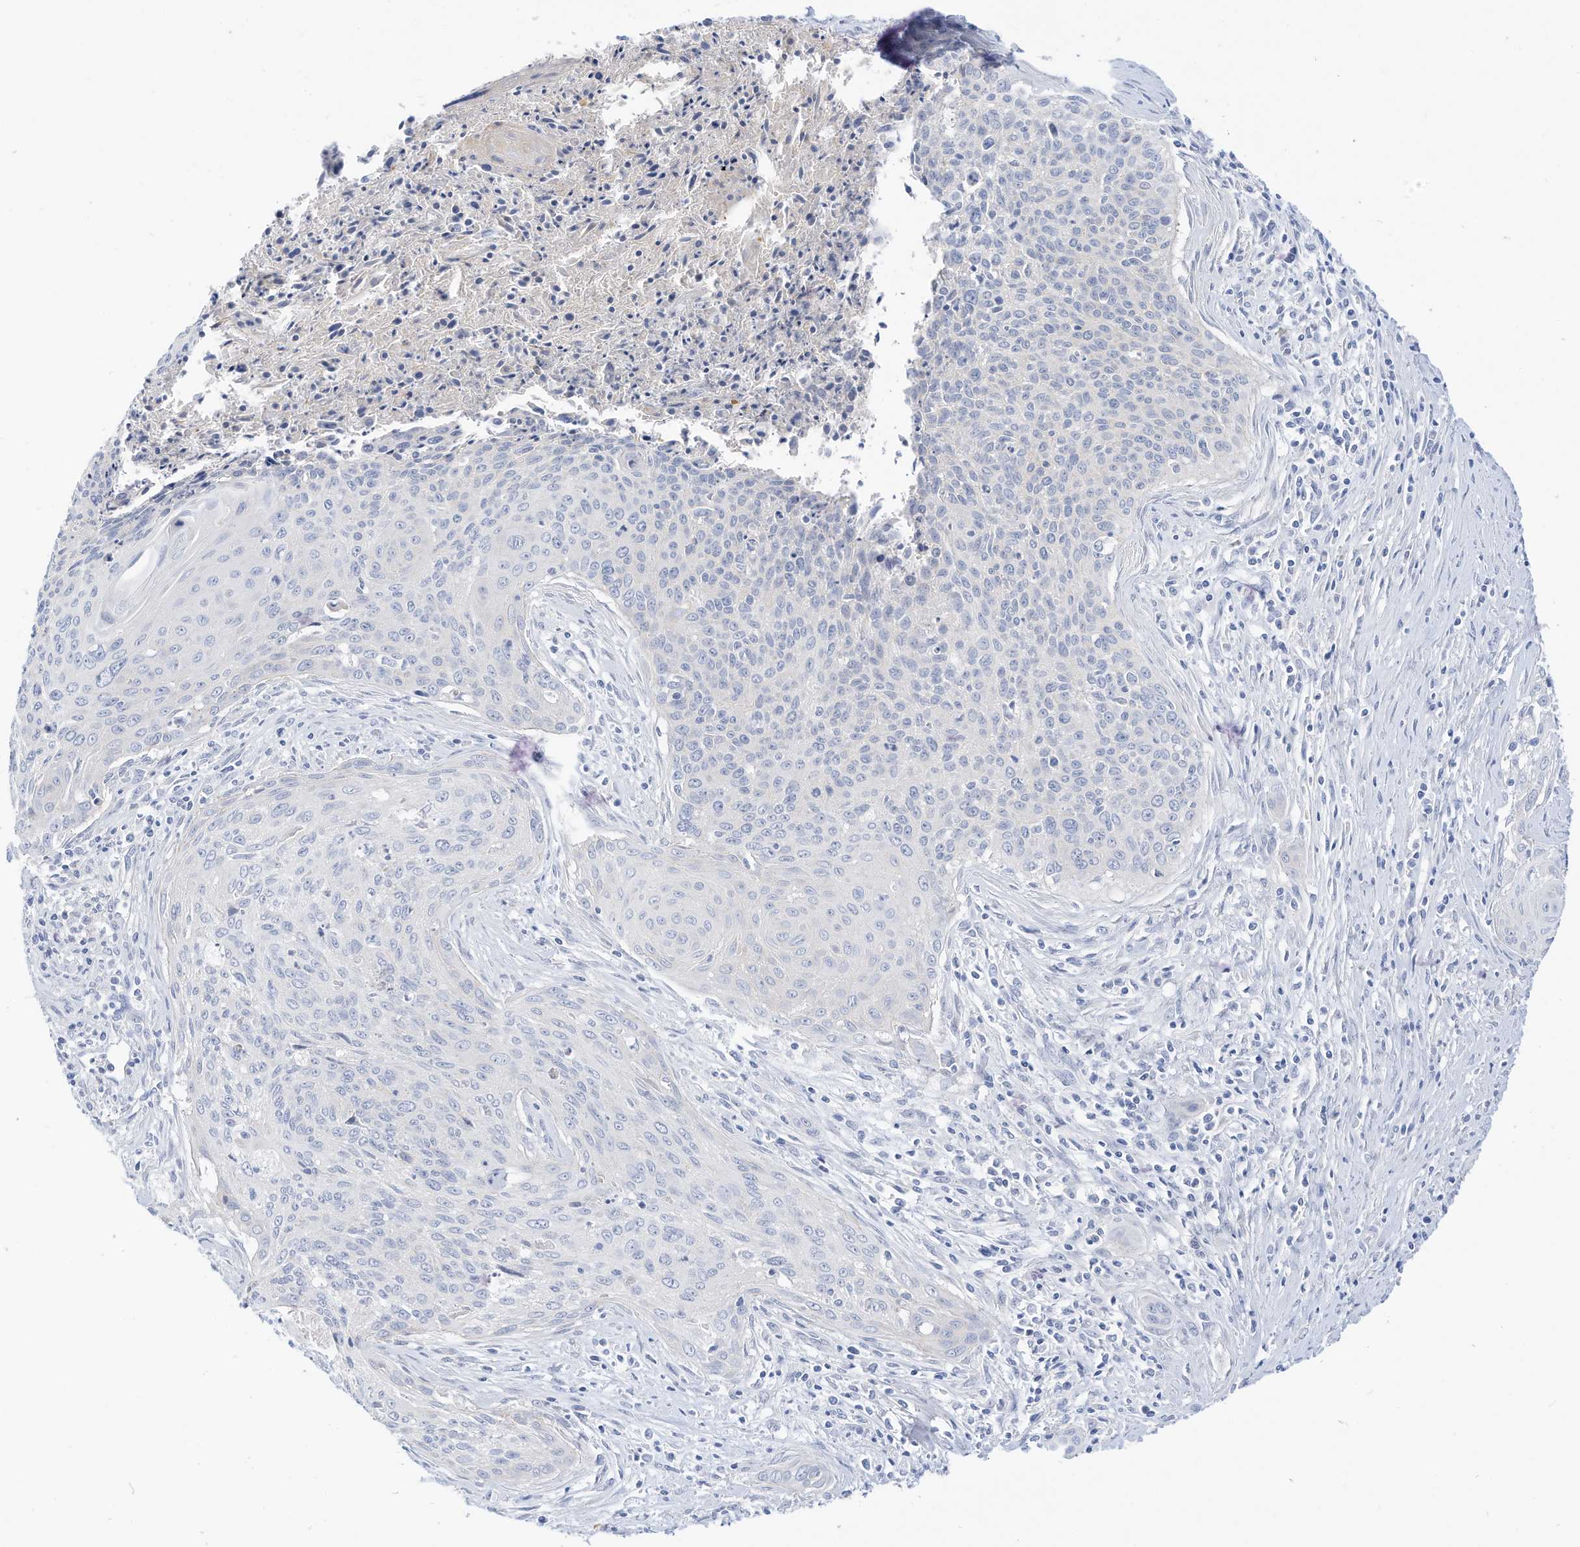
{"staining": {"intensity": "negative", "quantity": "none", "location": "none"}, "tissue": "cervical cancer", "cell_type": "Tumor cells", "image_type": "cancer", "snomed": [{"axis": "morphology", "description": "Squamous cell carcinoma, NOS"}, {"axis": "topography", "description": "Cervix"}], "caption": "This is an immunohistochemistry histopathology image of human cervical cancer (squamous cell carcinoma). There is no expression in tumor cells.", "gene": "SPOCD1", "patient": {"sex": "female", "age": 55}}